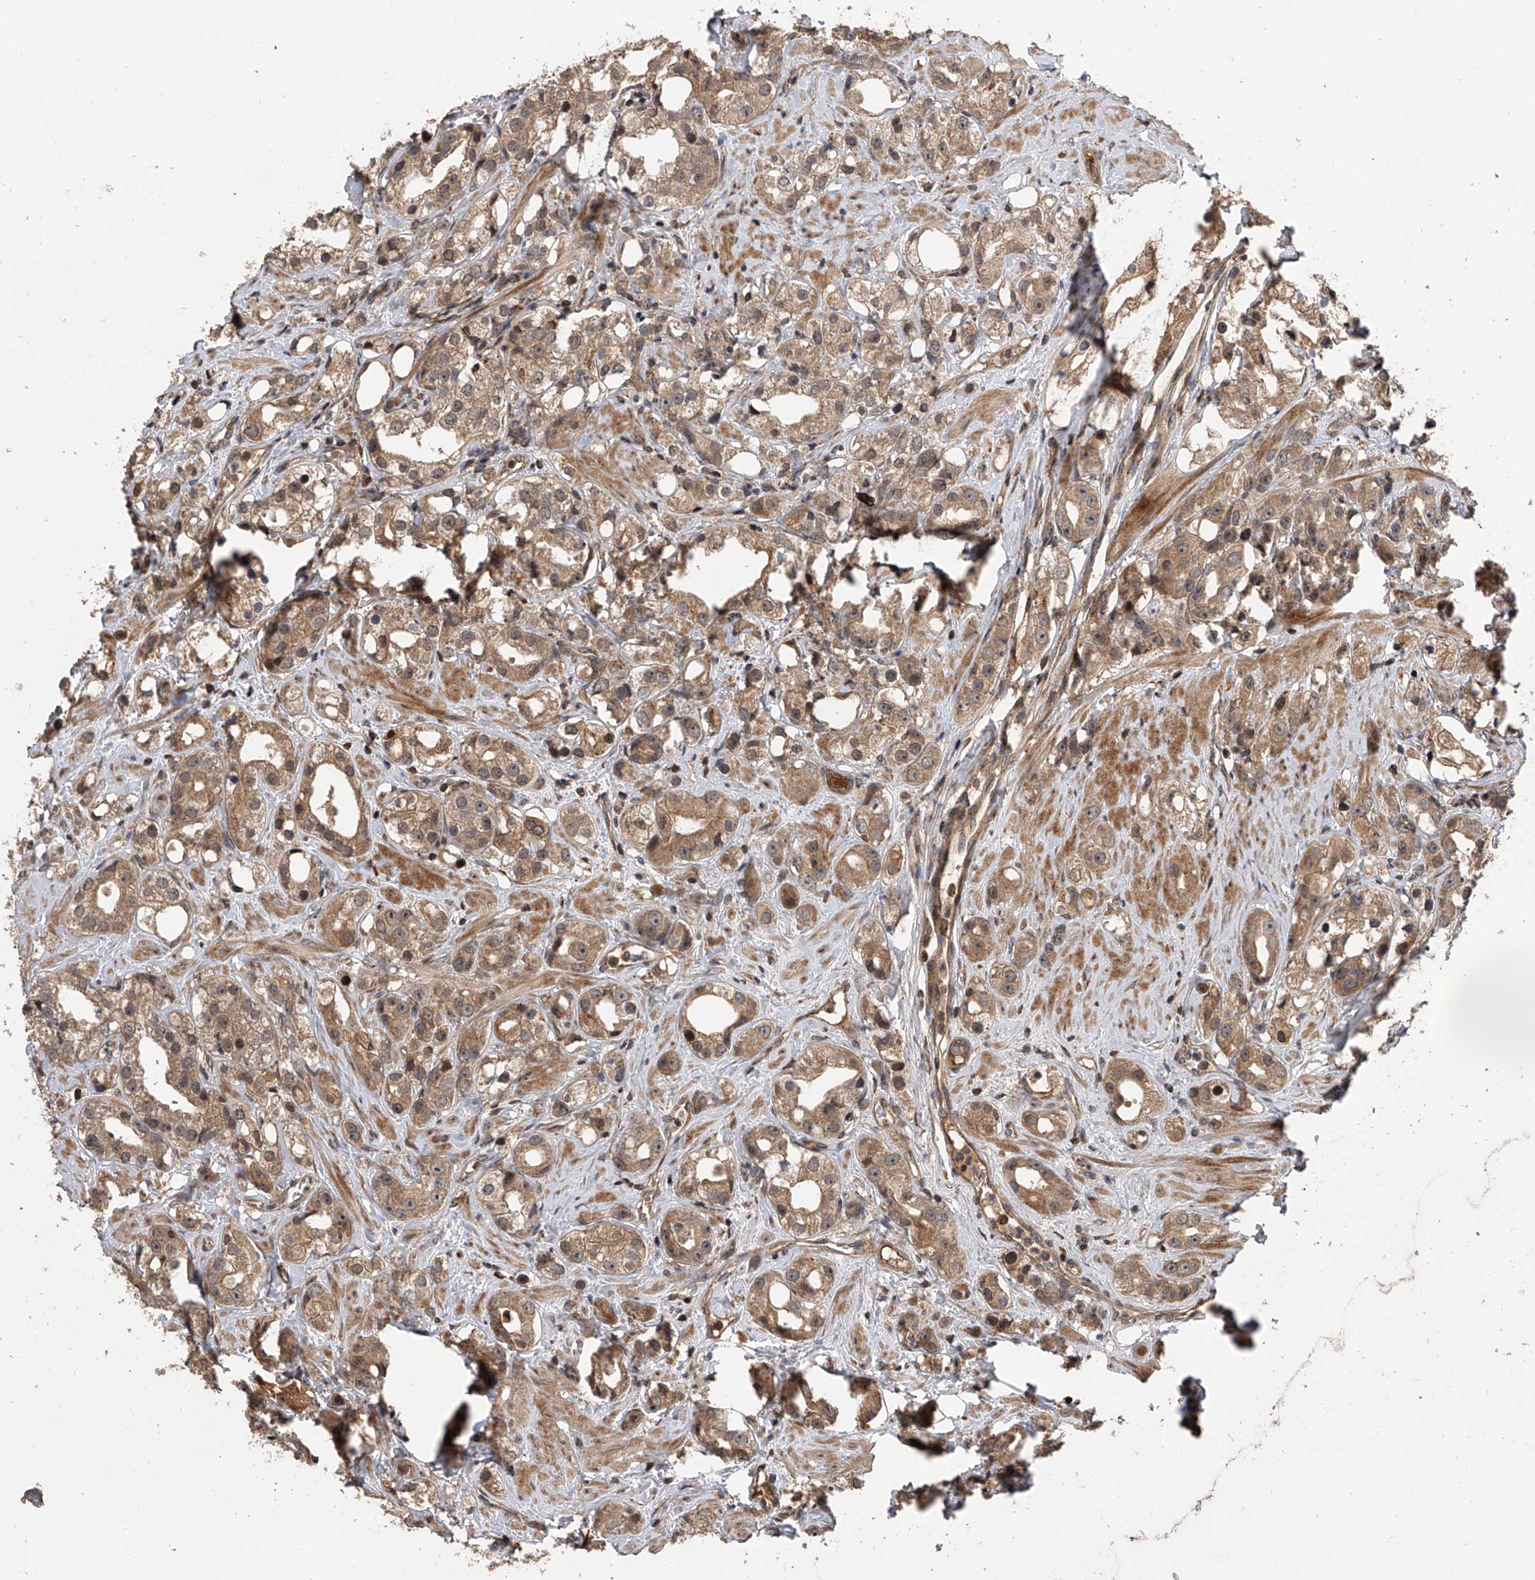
{"staining": {"intensity": "moderate", "quantity": ">75%", "location": "cytoplasmic/membranous"}, "tissue": "prostate cancer", "cell_type": "Tumor cells", "image_type": "cancer", "snomed": [{"axis": "morphology", "description": "Adenocarcinoma, NOS"}, {"axis": "topography", "description": "Prostate"}], "caption": "This is an image of IHC staining of adenocarcinoma (prostate), which shows moderate staining in the cytoplasmic/membranous of tumor cells.", "gene": "USP47", "patient": {"sex": "male", "age": 79}}